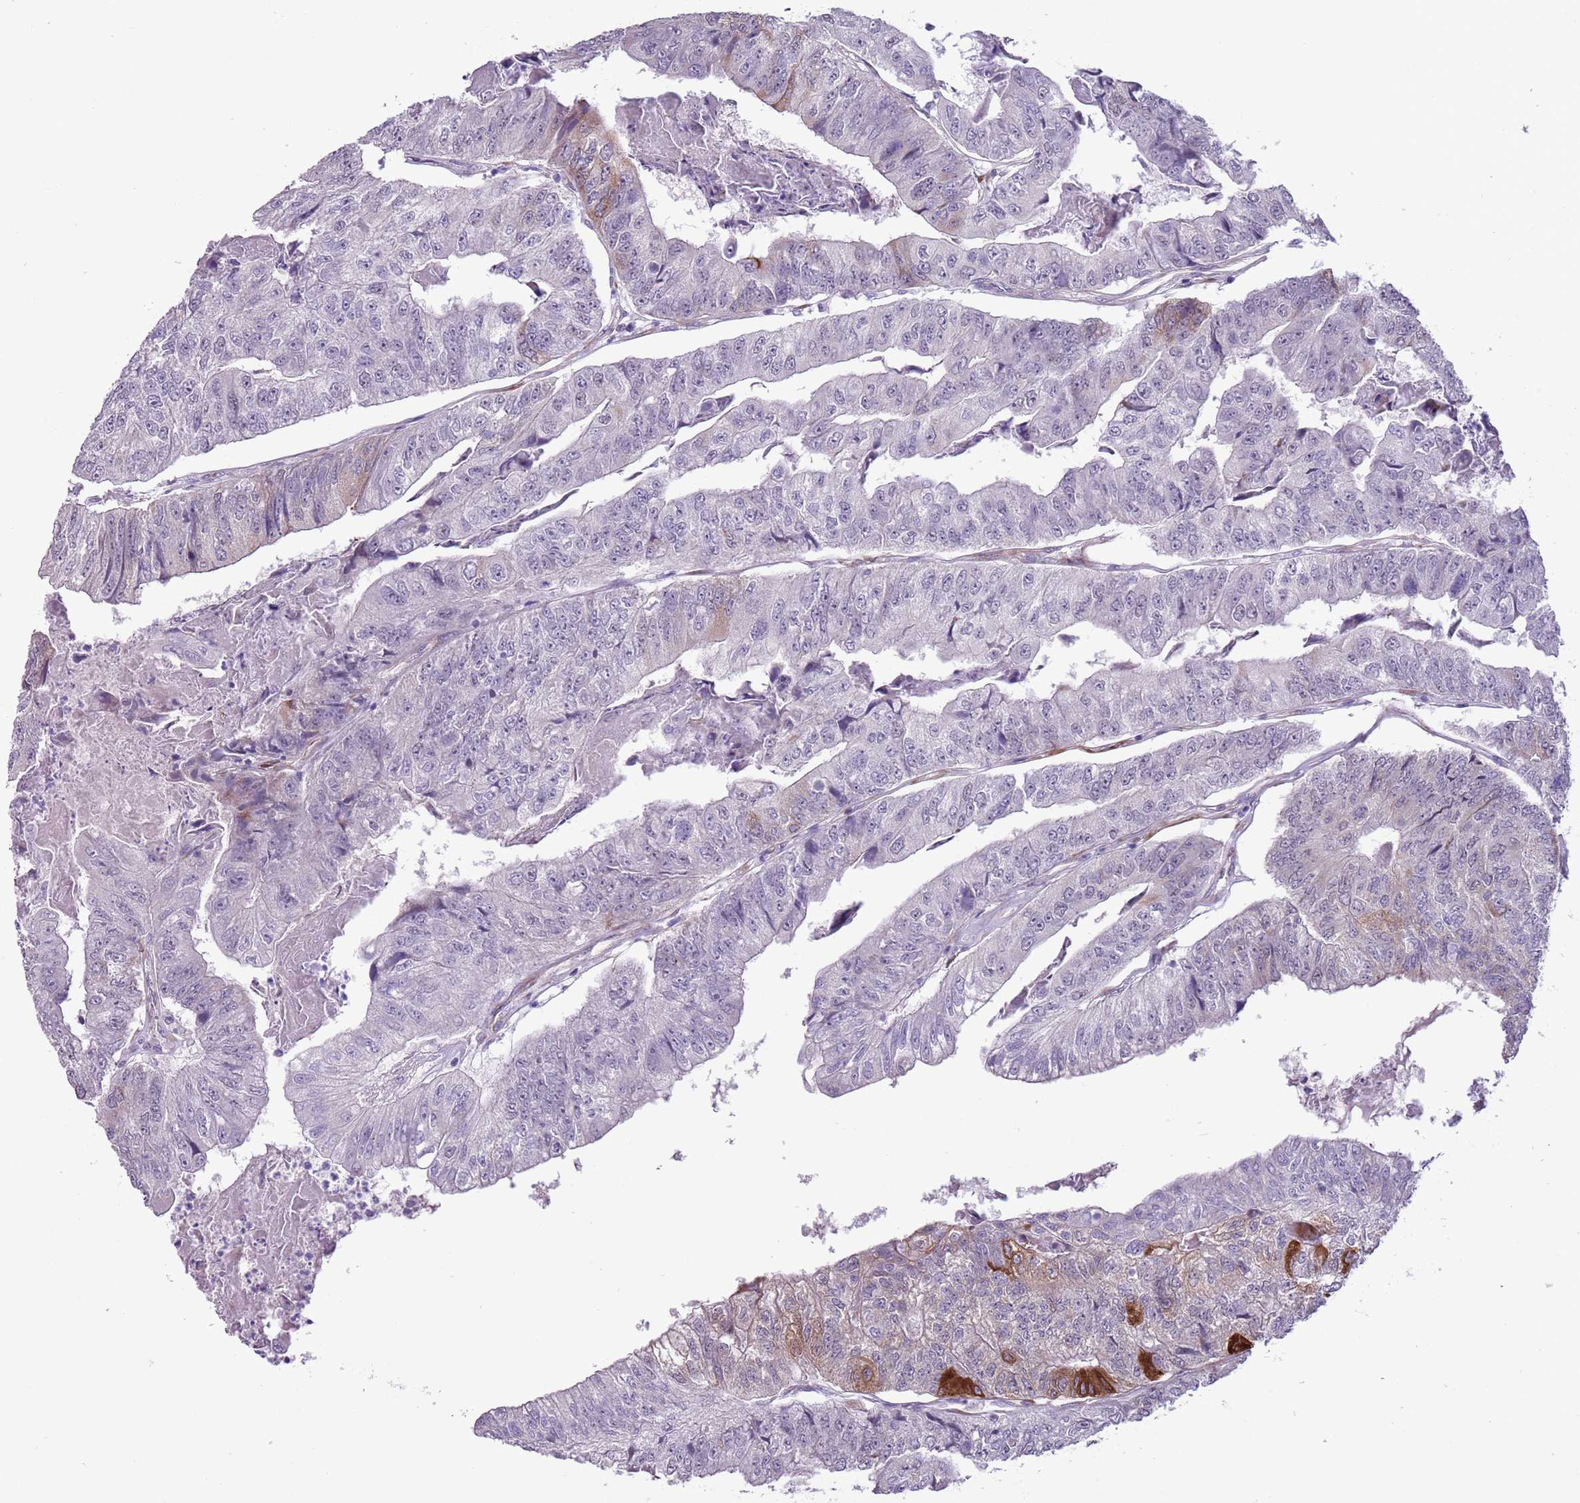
{"staining": {"intensity": "strong", "quantity": "<25%", "location": "cytoplasmic/membranous"}, "tissue": "colorectal cancer", "cell_type": "Tumor cells", "image_type": "cancer", "snomed": [{"axis": "morphology", "description": "Adenocarcinoma, NOS"}, {"axis": "topography", "description": "Colon"}], "caption": "This is an image of immunohistochemistry (IHC) staining of adenocarcinoma (colorectal), which shows strong staining in the cytoplasmic/membranous of tumor cells.", "gene": "MRPL32", "patient": {"sex": "female", "age": 67}}